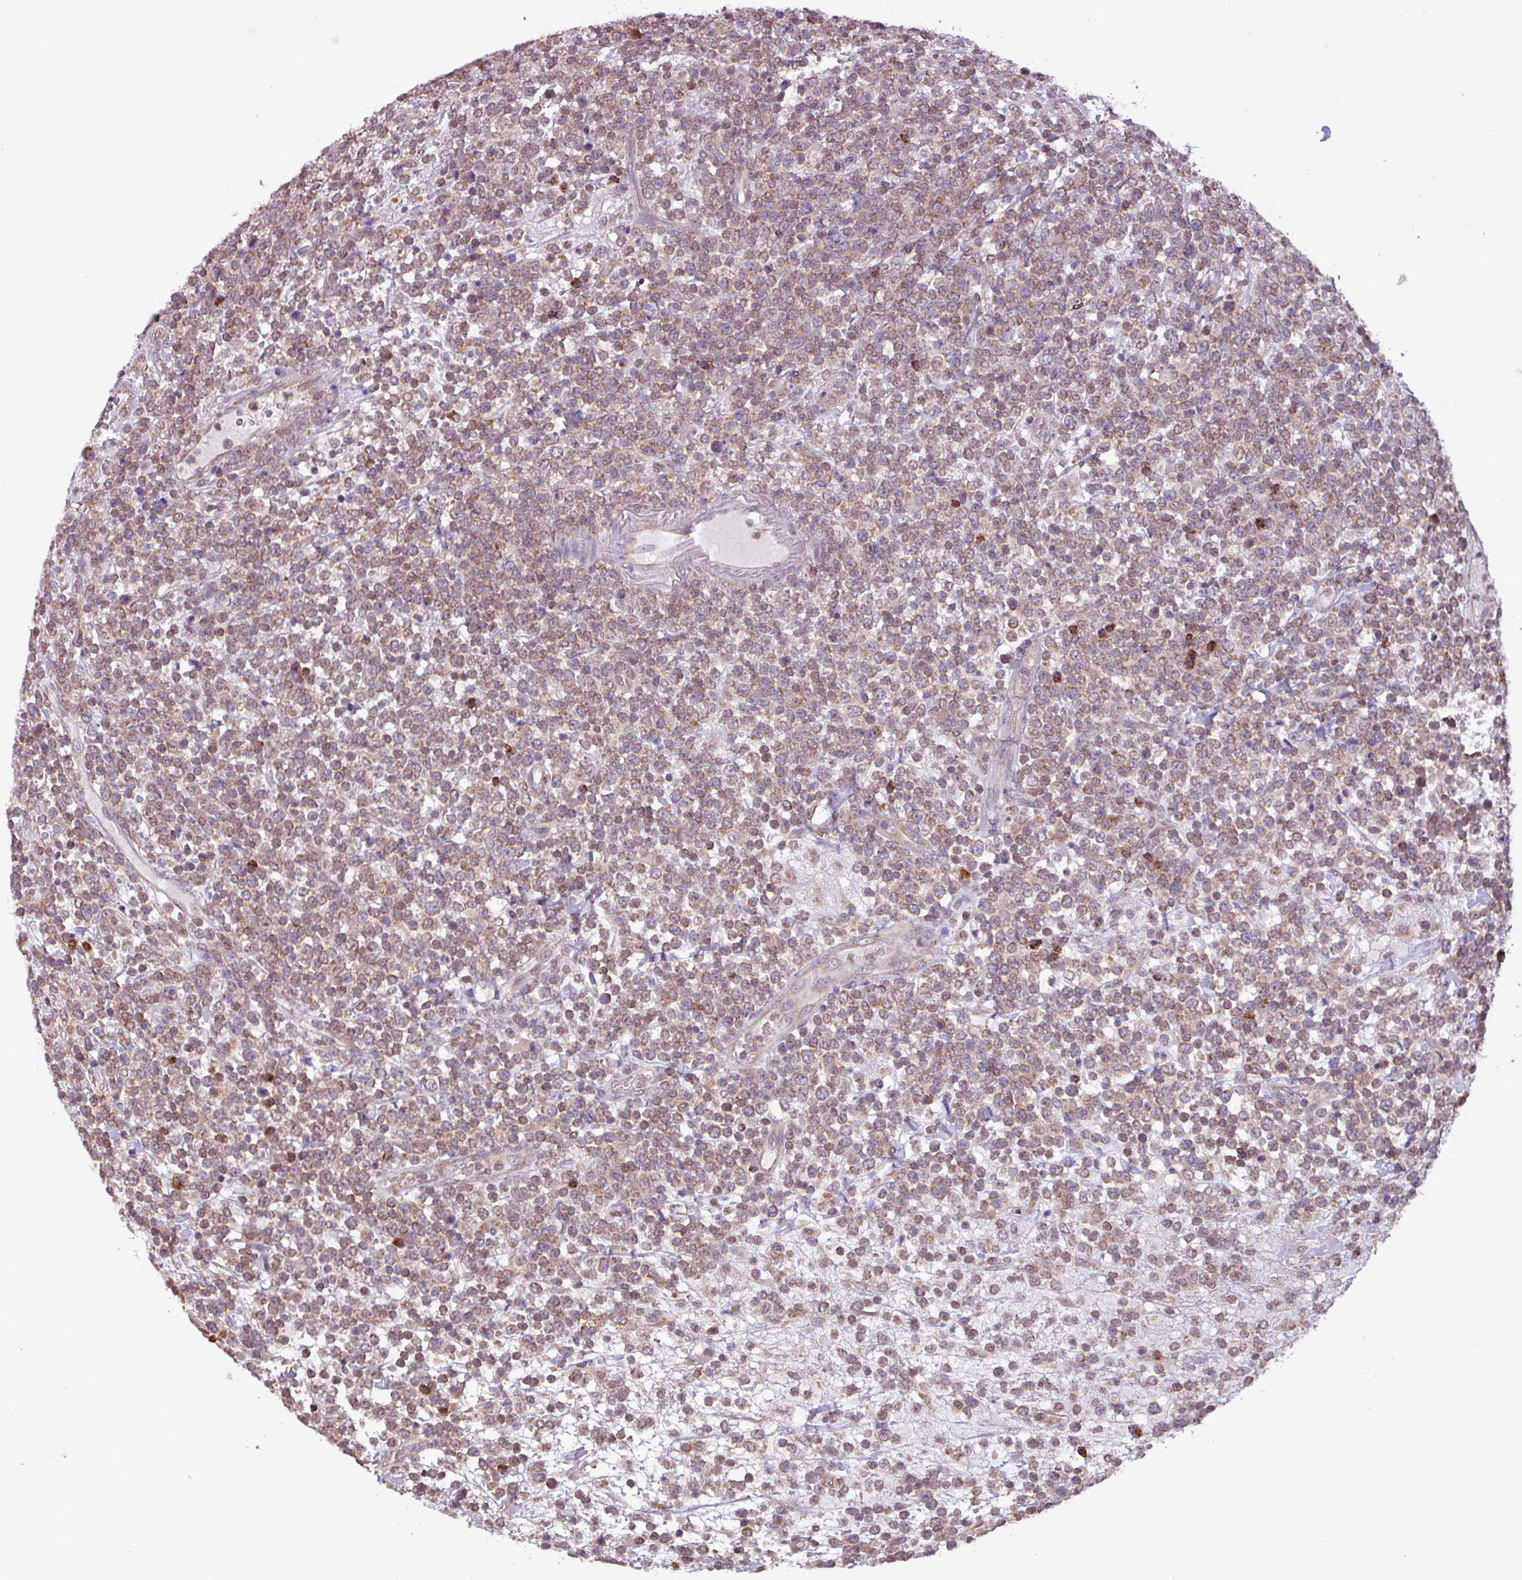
{"staining": {"intensity": "moderate", "quantity": ">75%", "location": "cytoplasmic/membranous"}, "tissue": "lymphoma", "cell_type": "Tumor cells", "image_type": "cancer", "snomed": [{"axis": "morphology", "description": "Malignant lymphoma, non-Hodgkin's type, High grade"}, {"axis": "topography", "description": "Colon"}], "caption": "This is a micrograph of immunohistochemistry staining of malignant lymphoma, non-Hodgkin's type (high-grade), which shows moderate expression in the cytoplasmic/membranous of tumor cells.", "gene": "MCTP2", "patient": {"sex": "female", "age": 53}}